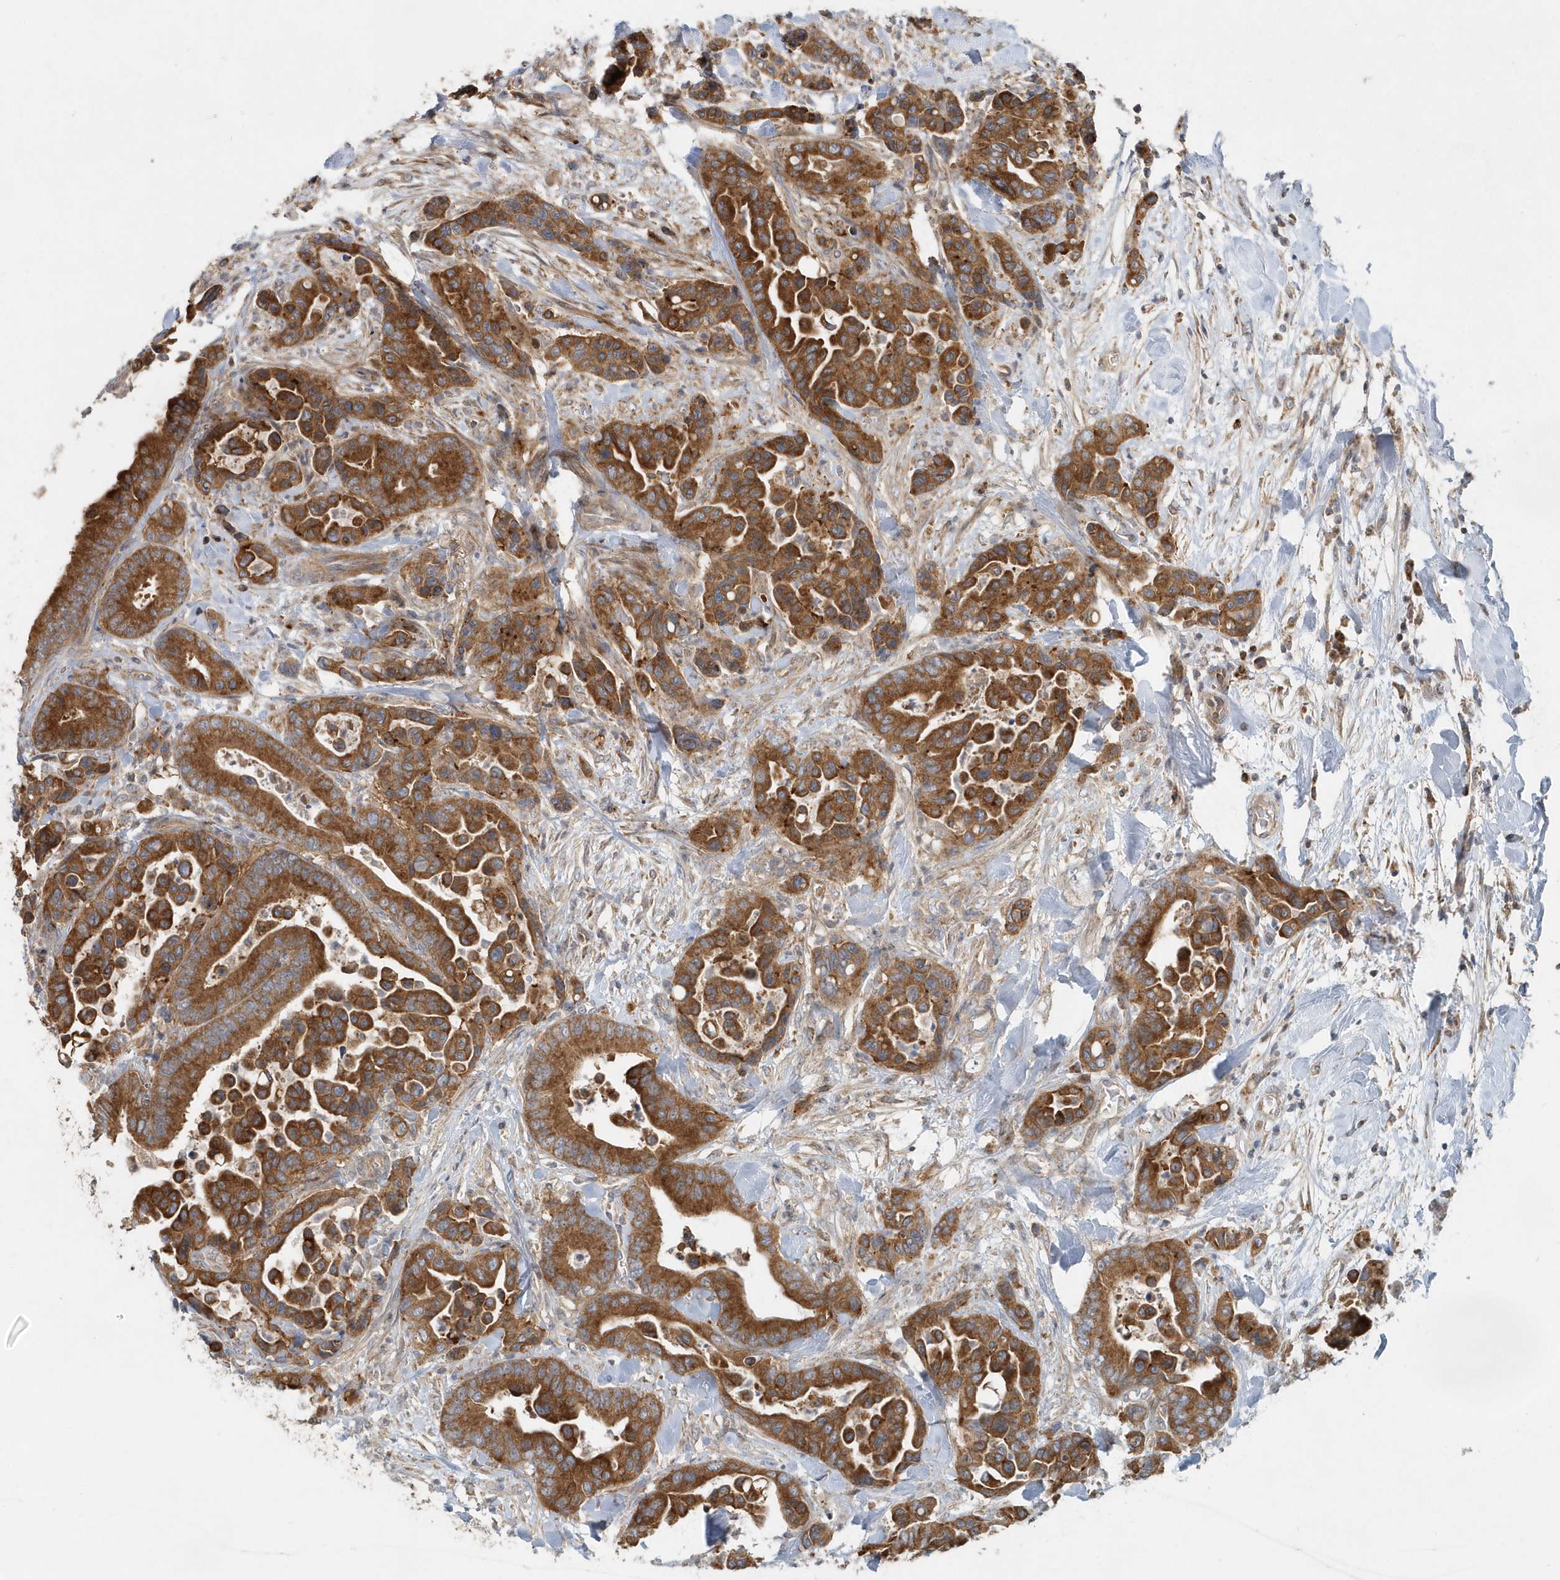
{"staining": {"intensity": "strong", "quantity": ">75%", "location": "cytoplasmic/membranous"}, "tissue": "colorectal cancer", "cell_type": "Tumor cells", "image_type": "cancer", "snomed": [{"axis": "morphology", "description": "Normal tissue, NOS"}, {"axis": "morphology", "description": "Adenocarcinoma, NOS"}, {"axis": "topography", "description": "Colon"}], "caption": "IHC of colorectal cancer (adenocarcinoma) reveals high levels of strong cytoplasmic/membranous expression in about >75% of tumor cells.", "gene": "MMUT", "patient": {"sex": "male", "age": 82}}